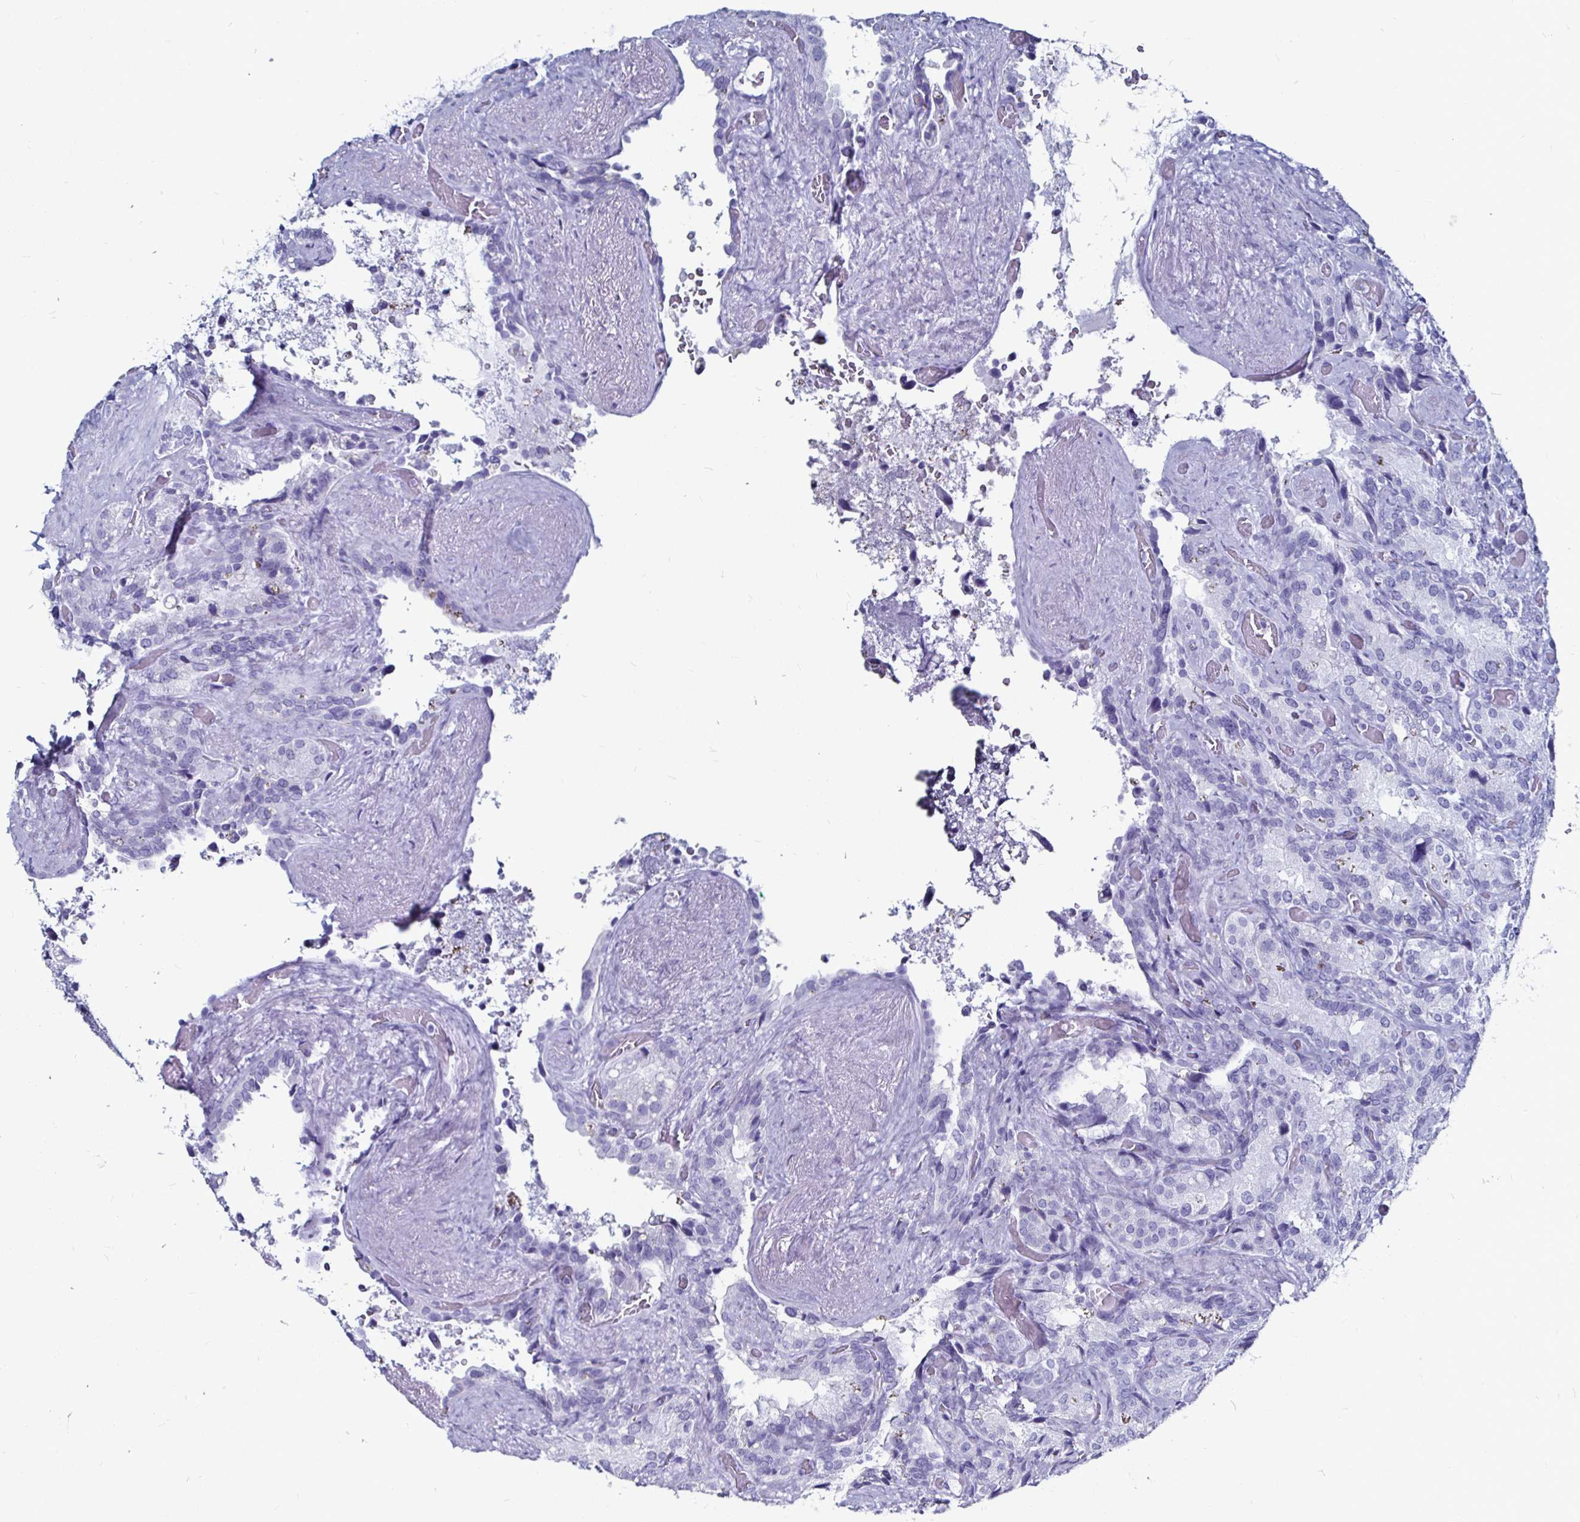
{"staining": {"intensity": "negative", "quantity": "none", "location": "none"}, "tissue": "seminal vesicle", "cell_type": "Glandular cells", "image_type": "normal", "snomed": [{"axis": "morphology", "description": "Normal tissue, NOS"}, {"axis": "topography", "description": "Seminal veicle"}], "caption": "Glandular cells show no significant expression in normal seminal vesicle. (Brightfield microscopy of DAB immunohistochemistry (IHC) at high magnification).", "gene": "LUZP4", "patient": {"sex": "male", "age": 60}}